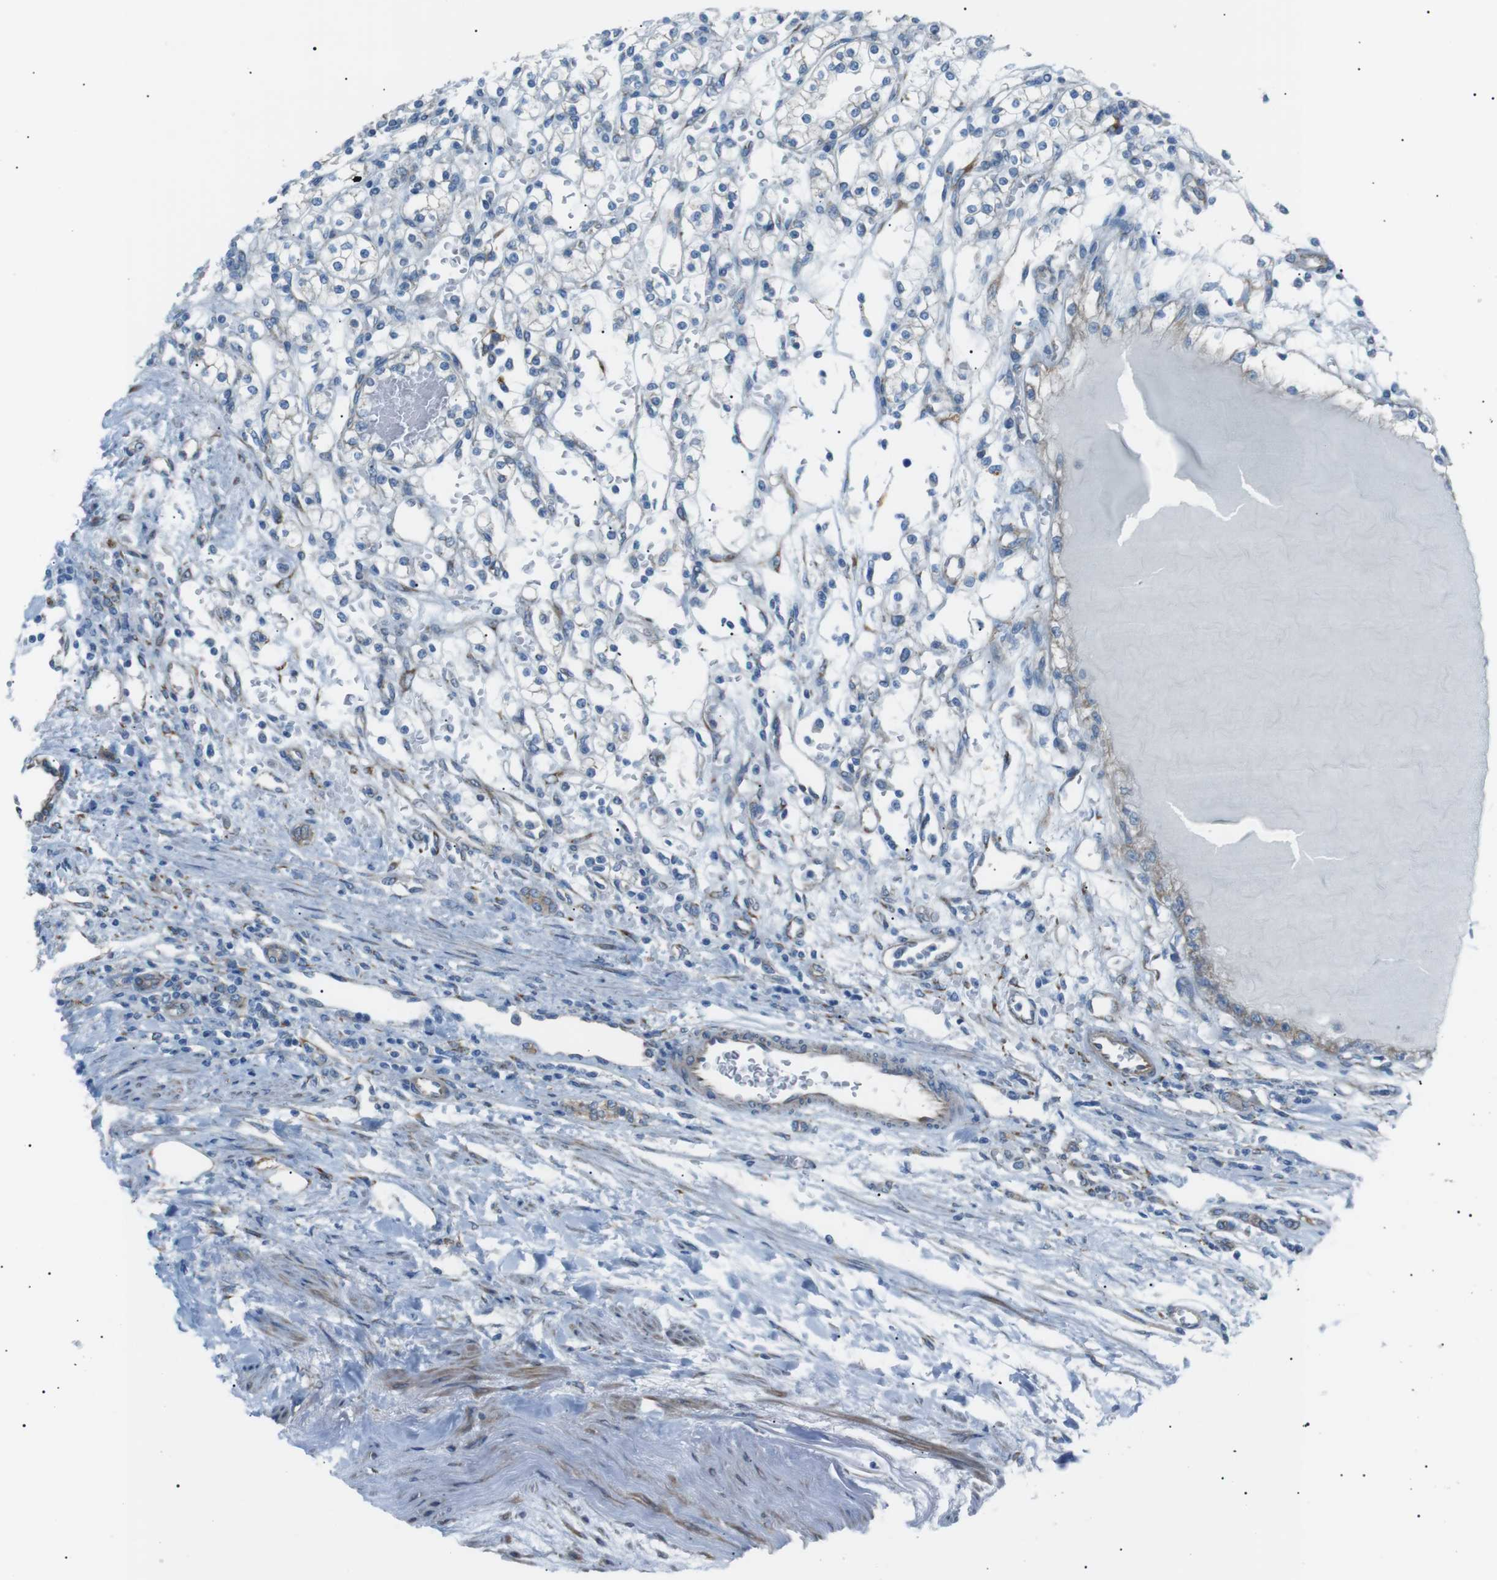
{"staining": {"intensity": "negative", "quantity": "none", "location": "none"}, "tissue": "renal cancer", "cell_type": "Tumor cells", "image_type": "cancer", "snomed": [{"axis": "morphology", "description": "Normal tissue, NOS"}, {"axis": "morphology", "description": "Adenocarcinoma, NOS"}, {"axis": "topography", "description": "Kidney"}], "caption": "The image displays no staining of tumor cells in renal cancer.", "gene": "MTARC2", "patient": {"sex": "female", "age": 55}}